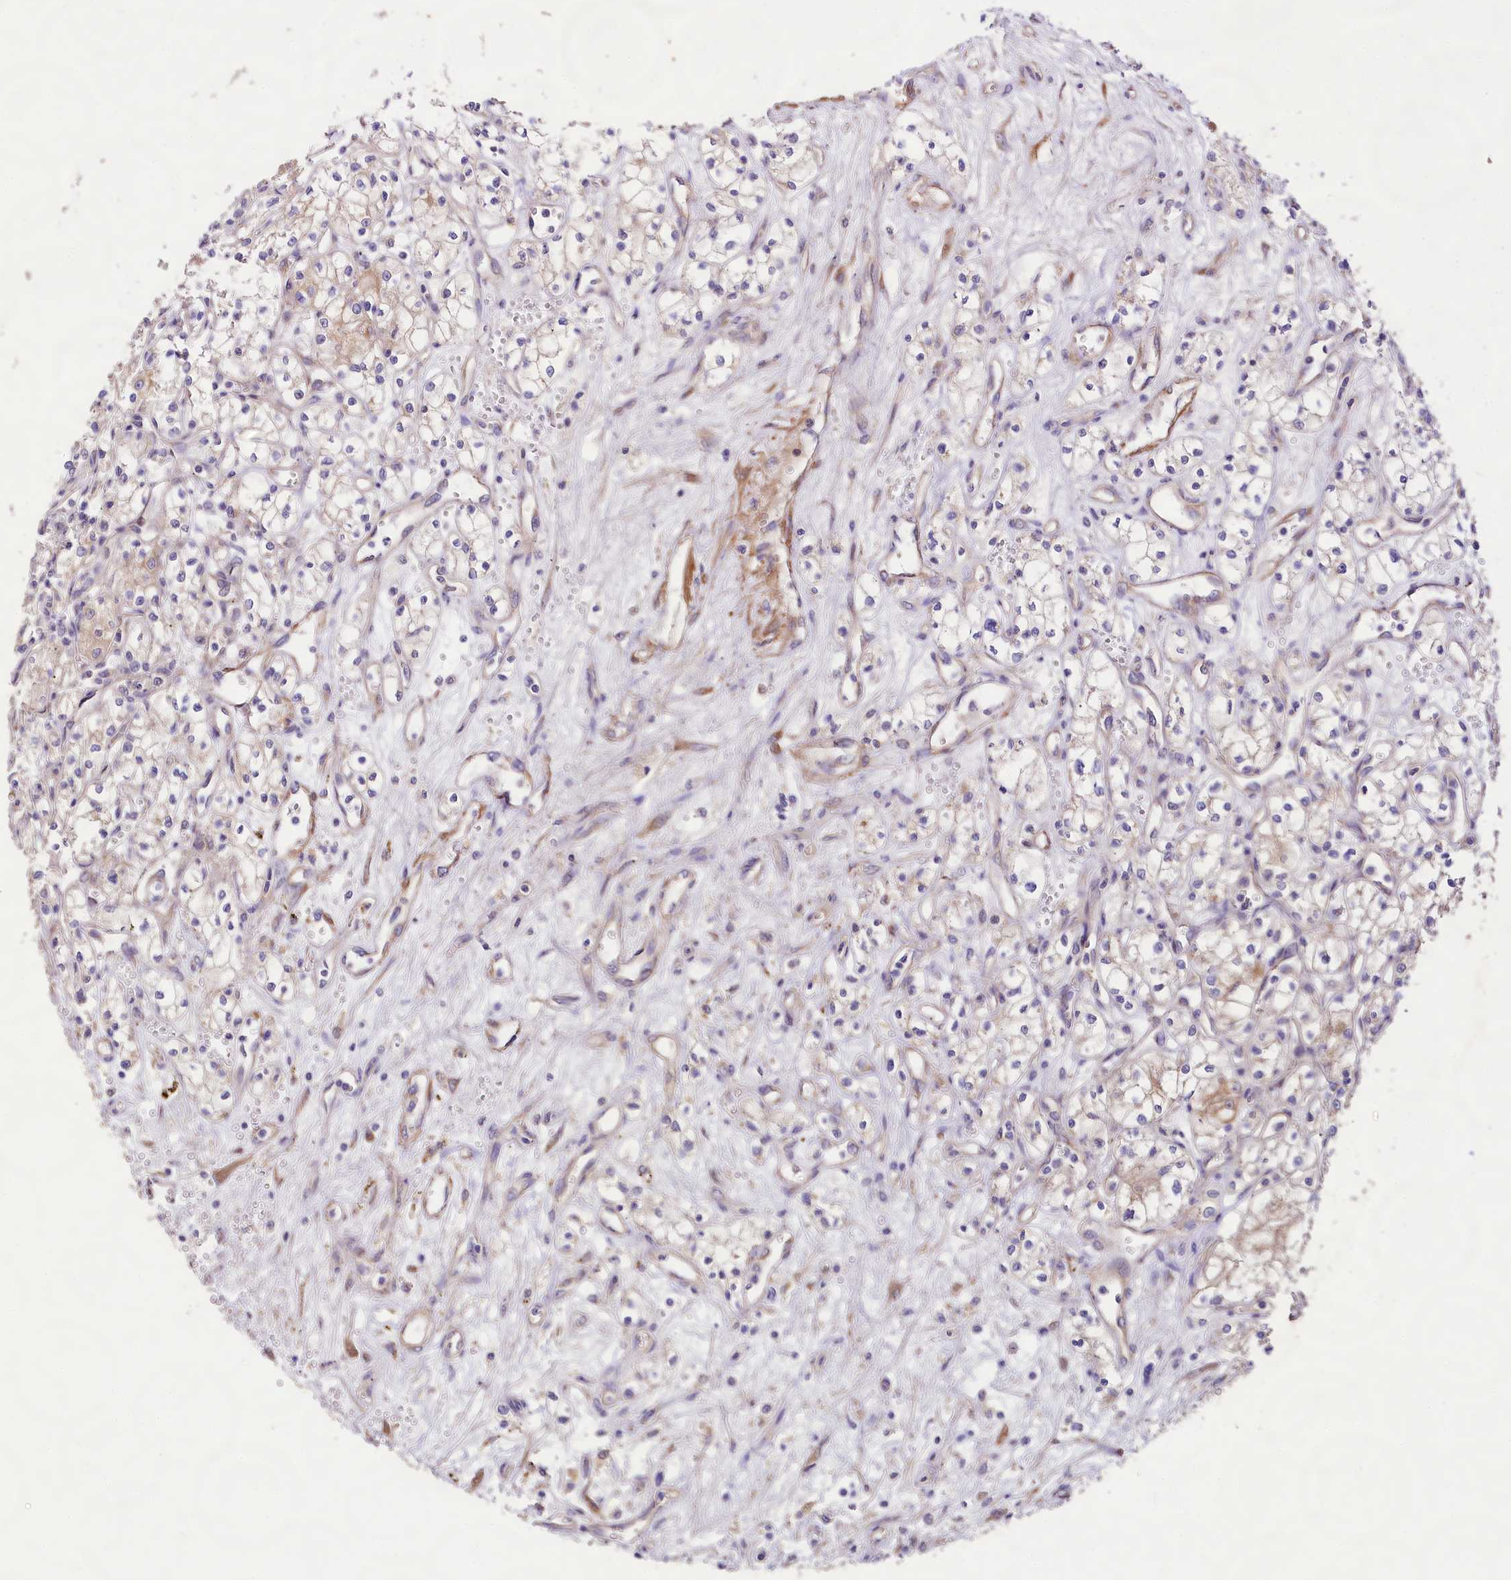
{"staining": {"intensity": "weak", "quantity": "<25%", "location": "cytoplasmic/membranous"}, "tissue": "renal cancer", "cell_type": "Tumor cells", "image_type": "cancer", "snomed": [{"axis": "morphology", "description": "Adenocarcinoma, NOS"}, {"axis": "topography", "description": "Kidney"}], "caption": "Immunohistochemistry of human renal cancer reveals no expression in tumor cells.", "gene": "VPS11", "patient": {"sex": "male", "age": 59}}